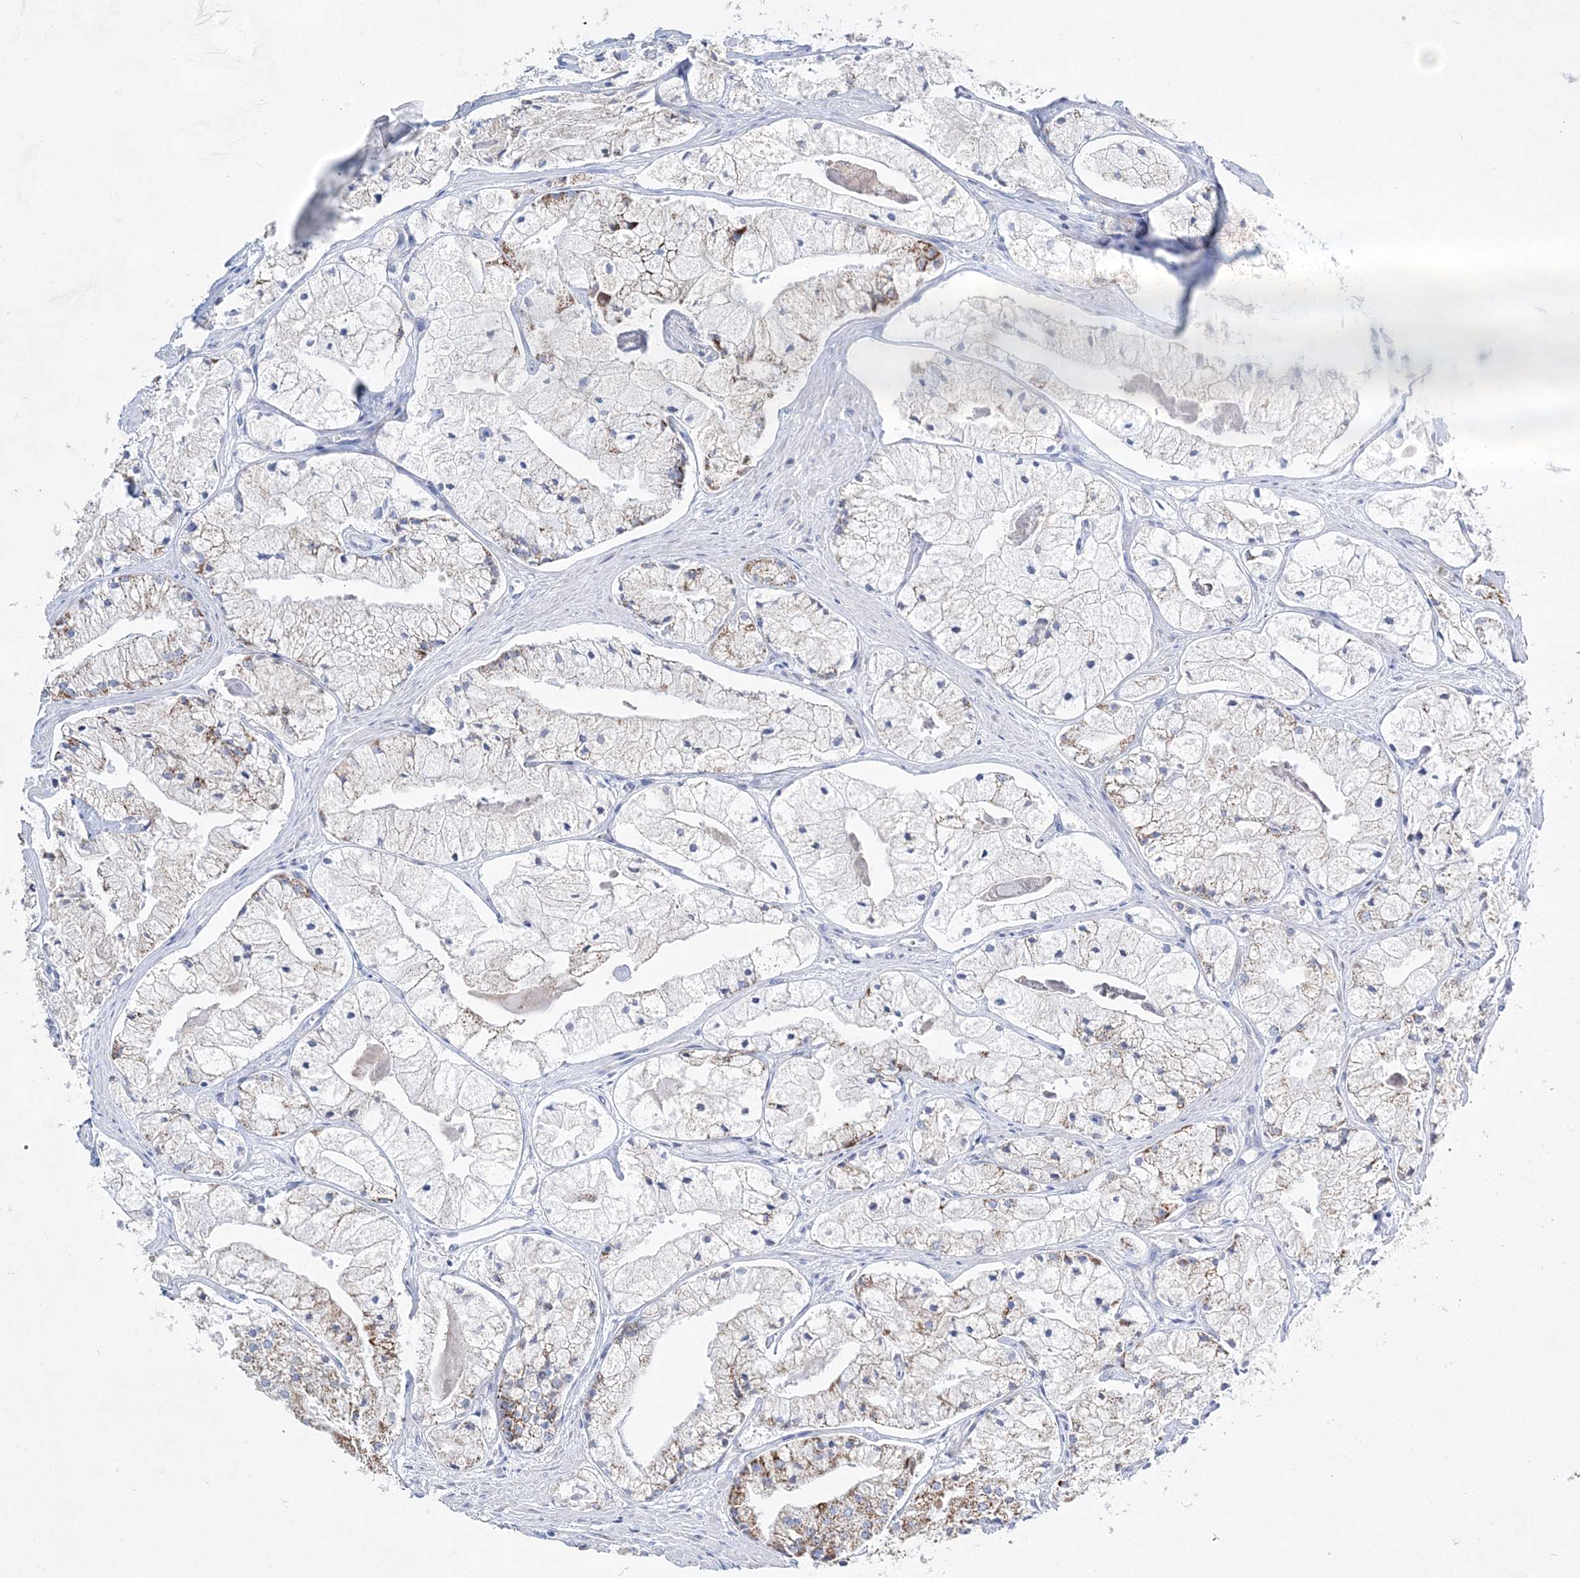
{"staining": {"intensity": "weak", "quantity": "25%-75%", "location": "cytoplasmic/membranous"}, "tissue": "prostate cancer", "cell_type": "Tumor cells", "image_type": "cancer", "snomed": [{"axis": "morphology", "description": "Adenocarcinoma, High grade"}, {"axis": "topography", "description": "Prostate"}], "caption": "Human adenocarcinoma (high-grade) (prostate) stained with a protein marker exhibits weak staining in tumor cells.", "gene": "HIBCH", "patient": {"sex": "male", "age": 50}}